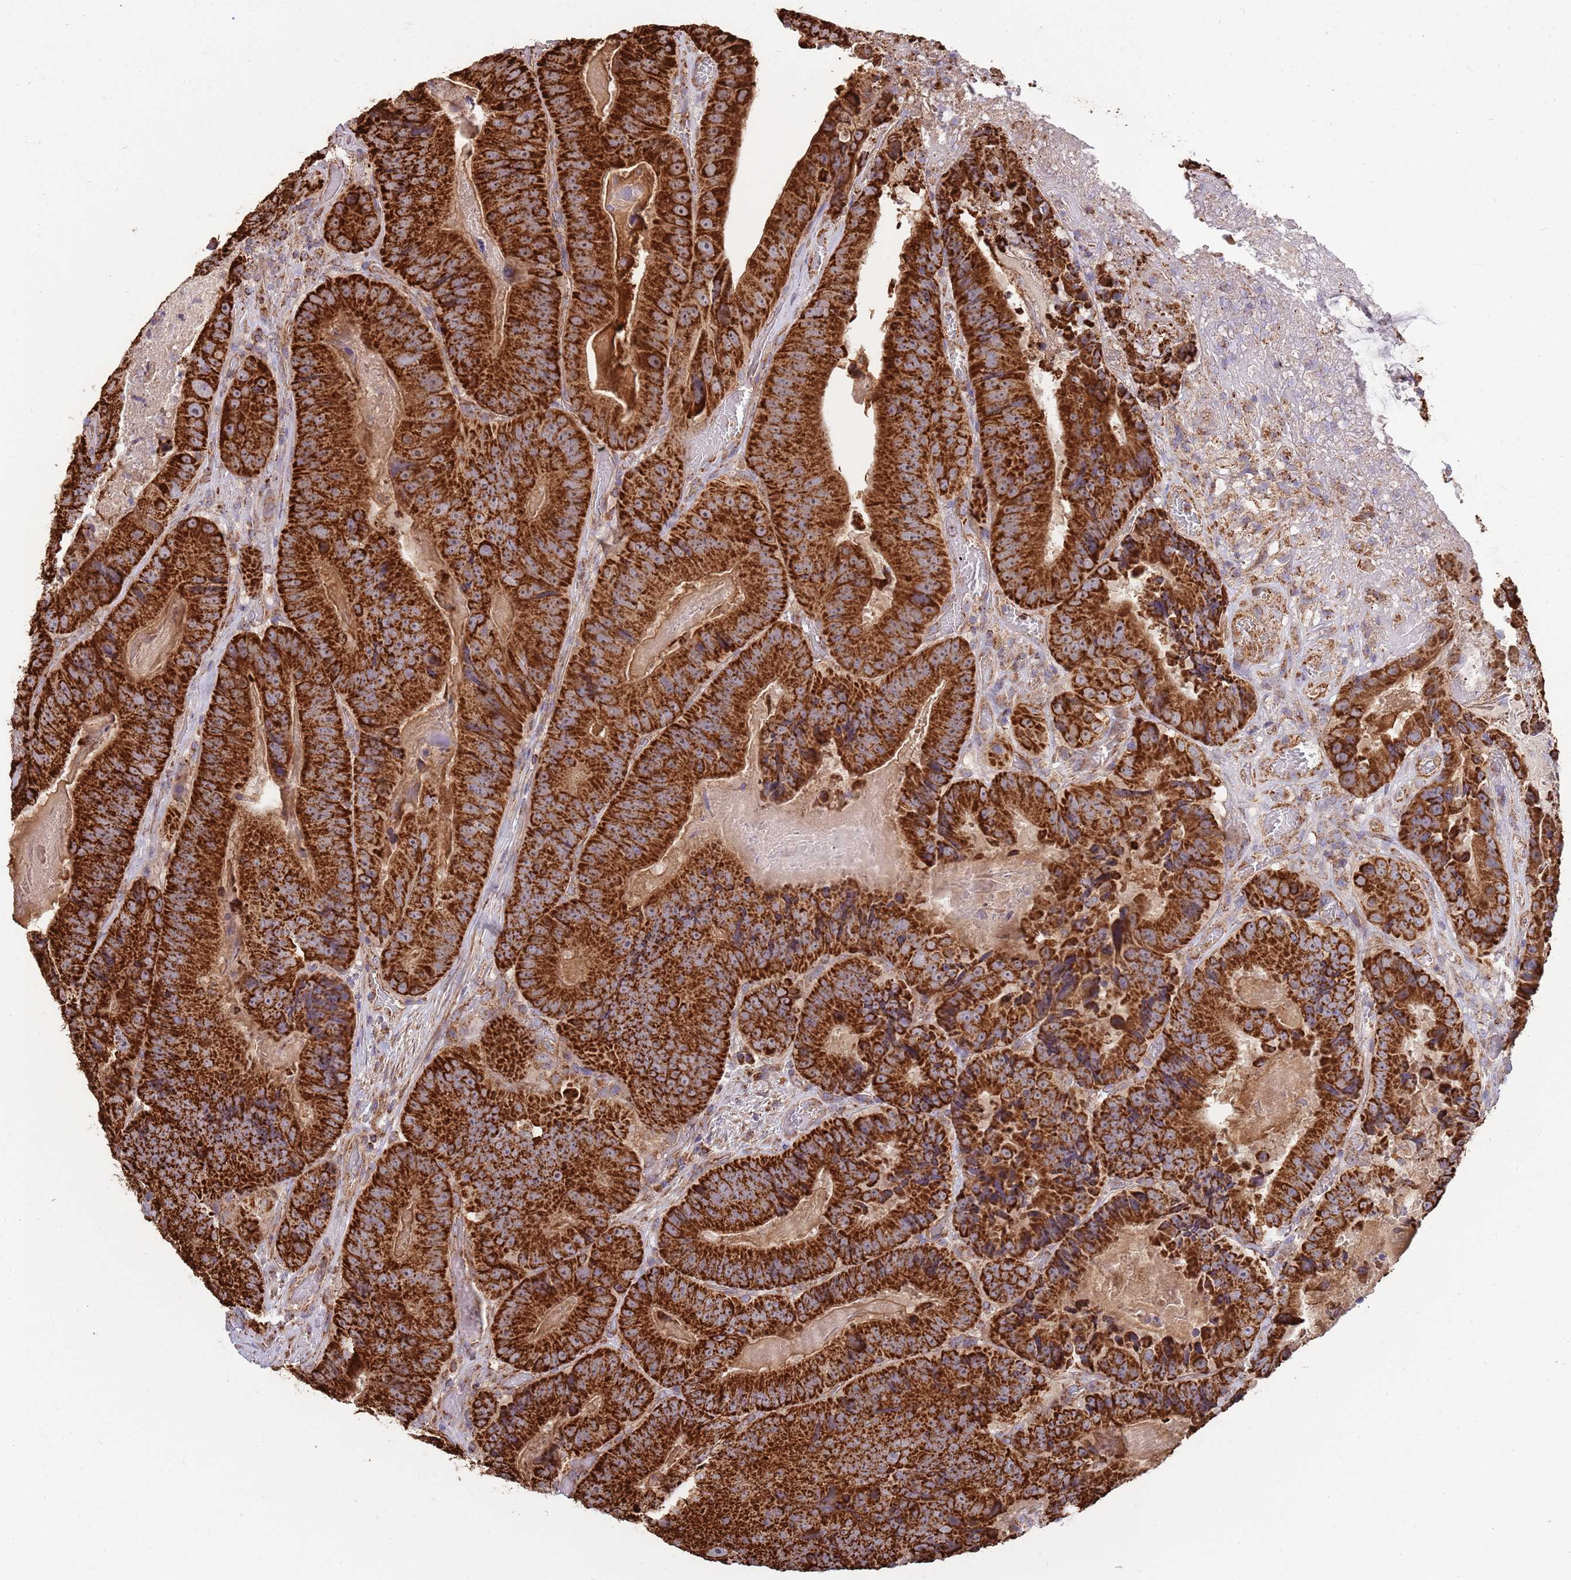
{"staining": {"intensity": "strong", "quantity": ">75%", "location": "cytoplasmic/membranous"}, "tissue": "colorectal cancer", "cell_type": "Tumor cells", "image_type": "cancer", "snomed": [{"axis": "morphology", "description": "Adenocarcinoma, NOS"}, {"axis": "topography", "description": "Colon"}], "caption": "Colorectal cancer stained for a protein displays strong cytoplasmic/membranous positivity in tumor cells. (brown staining indicates protein expression, while blue staining denotes nuclei).", "gene": "VPS16", "patient": {"sex": "female", "age": 86}}